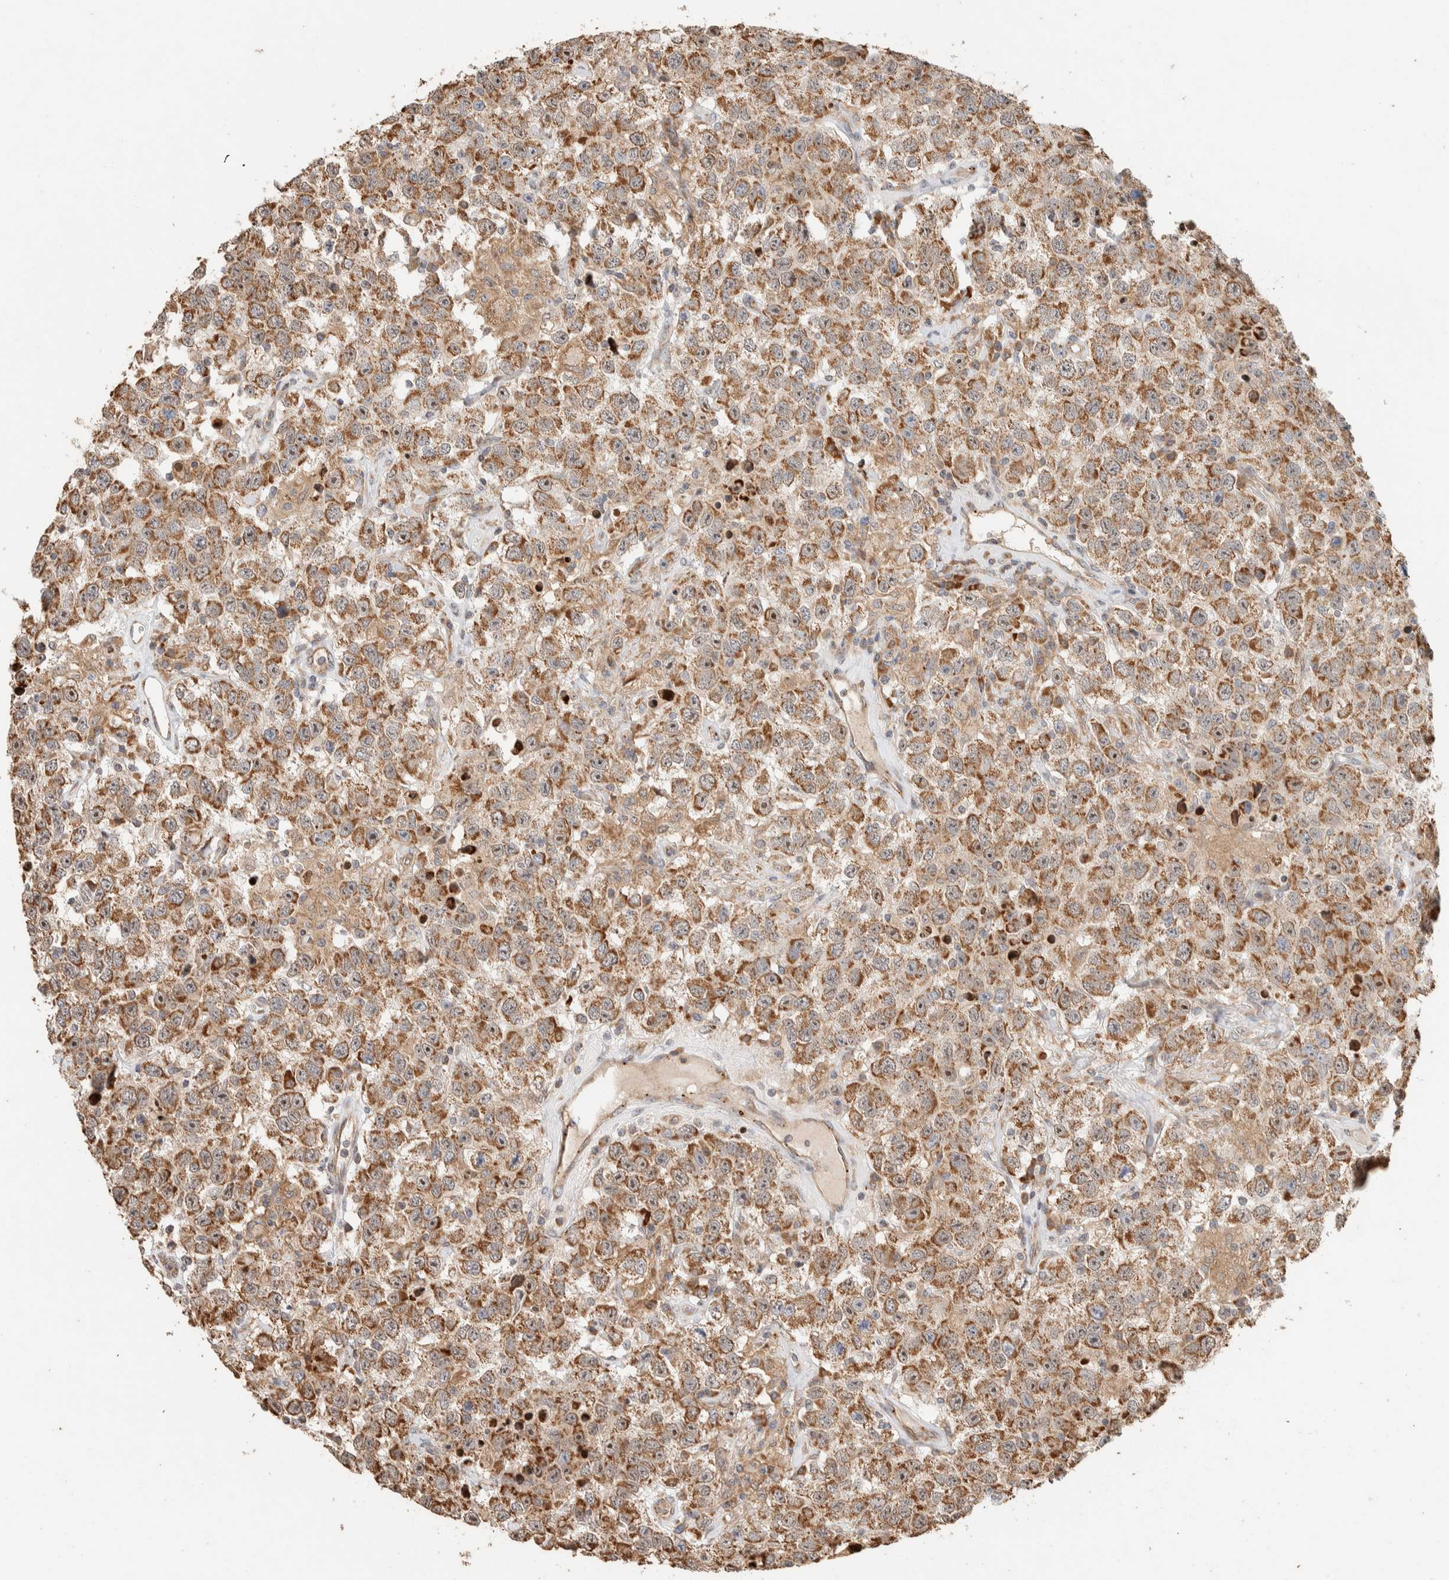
{"staining": {"intensity": "moderate", "quantity": ">75%", "location": "cytoplasmic/membranous"}, "tissue": "testis cancer", "cell_type": "Tumor cells", "image_type": "cancer", "snomed": [{"axis": "morphology", "description": "Seminoma, NOS"}, {"axis": "topography", "description": "Testis"}], "caption": "This micrograph exhibits seminoma (testis) stained with immunohistochemistry (IHC) to label a protein in brown. The cytoplasmic/membranous of tumor cells show moderate positivity for the protein. Nuclei are counter-stained blue.", "gene": "KIF9", "patient": {"sex": "male", "age": 41}}